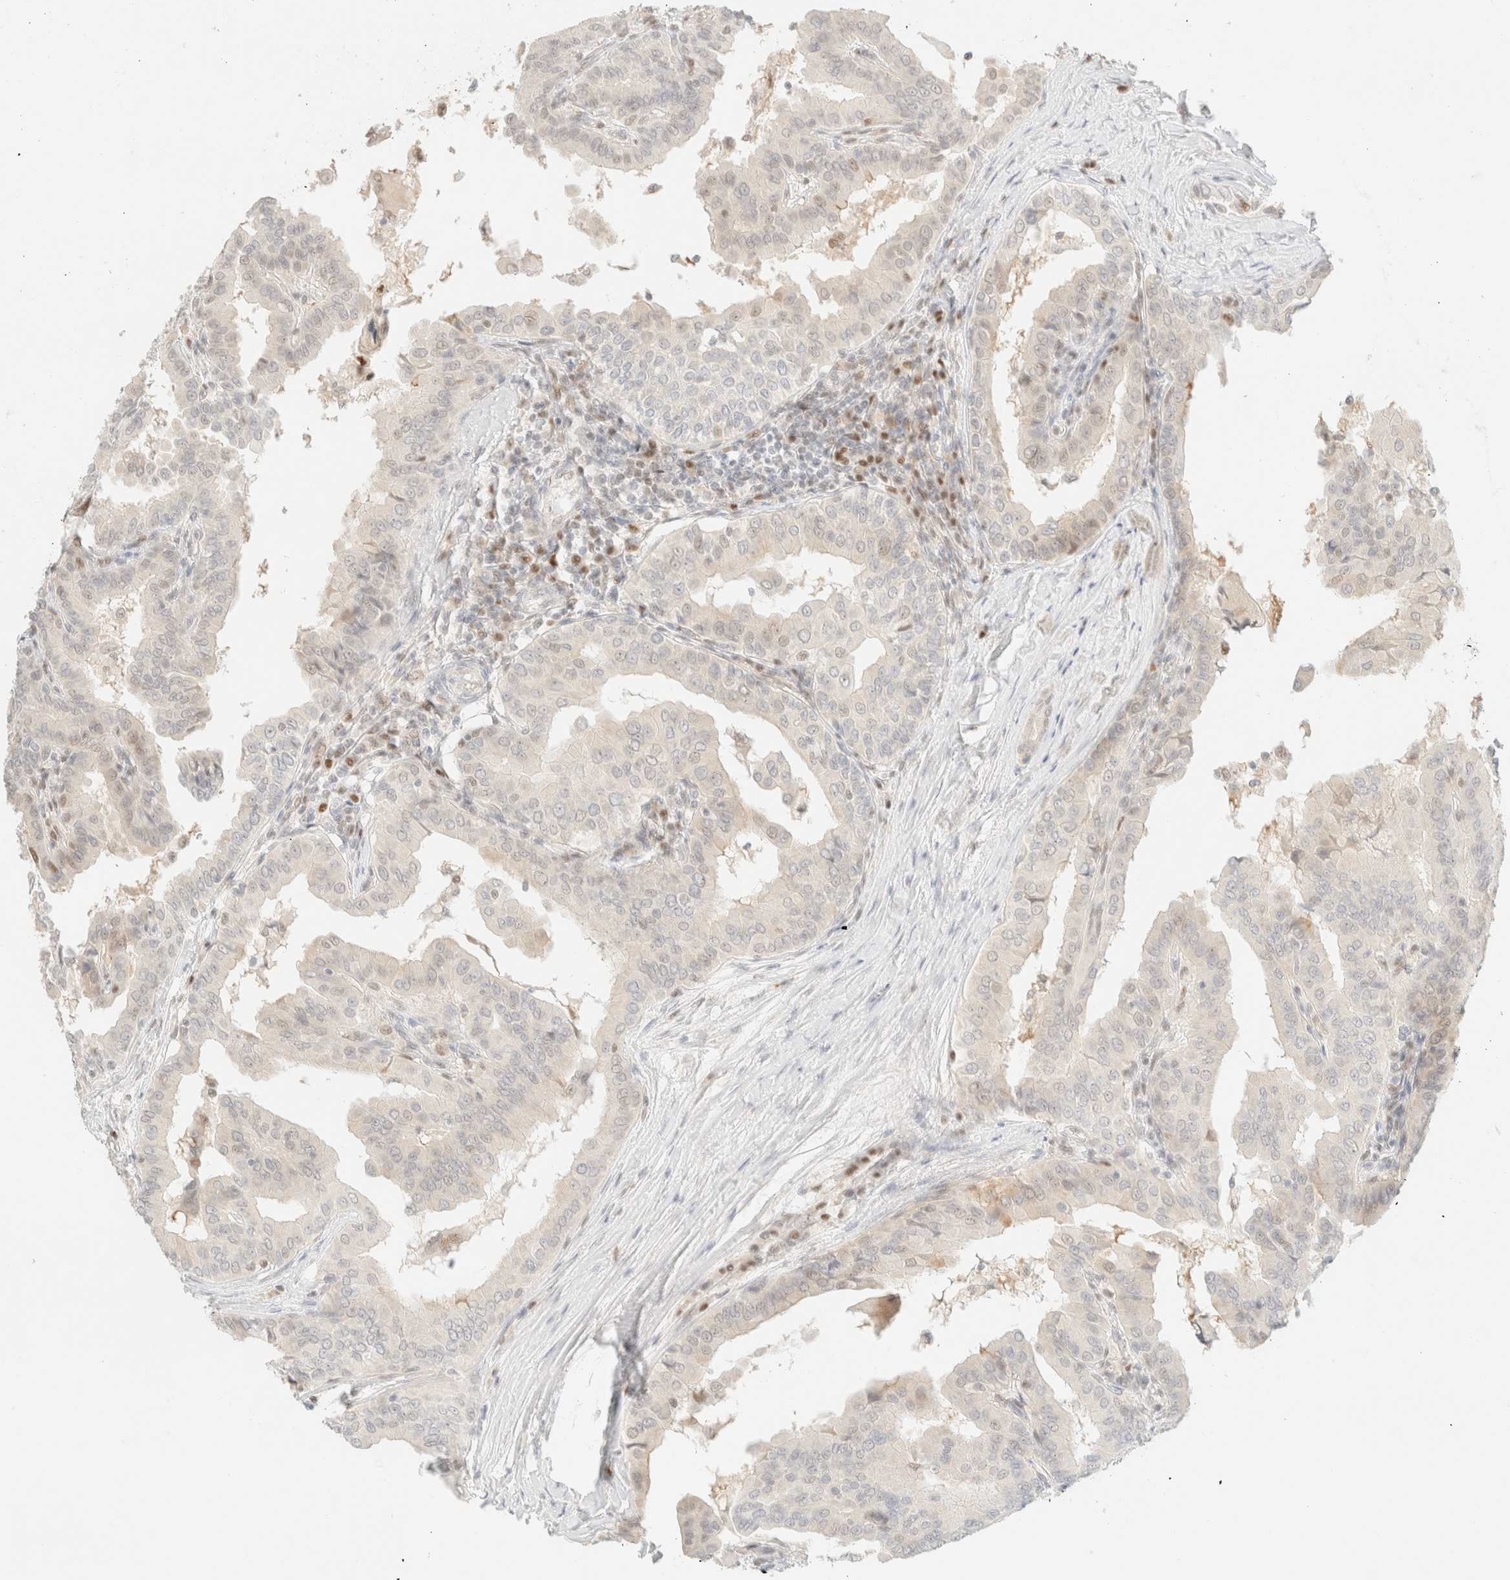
{"staining": {"intensity": "negative", "quantity": "none", "location": "none"}, "tissue": "thyroid cancer", "cell_type": "Tumor cells", "image_type": "cancer", "snomed": [{"axis": "morphology", "description": "Papillary adenocarcinoma, NOS"}, {"axis": "topography", "description": "Thyroid gland"}], "caption": "Tumor cells are negative for brown protein staining in thyroid cancer.", "gene": "TSR1", "patient": {"sex": "male", "age": 33}}